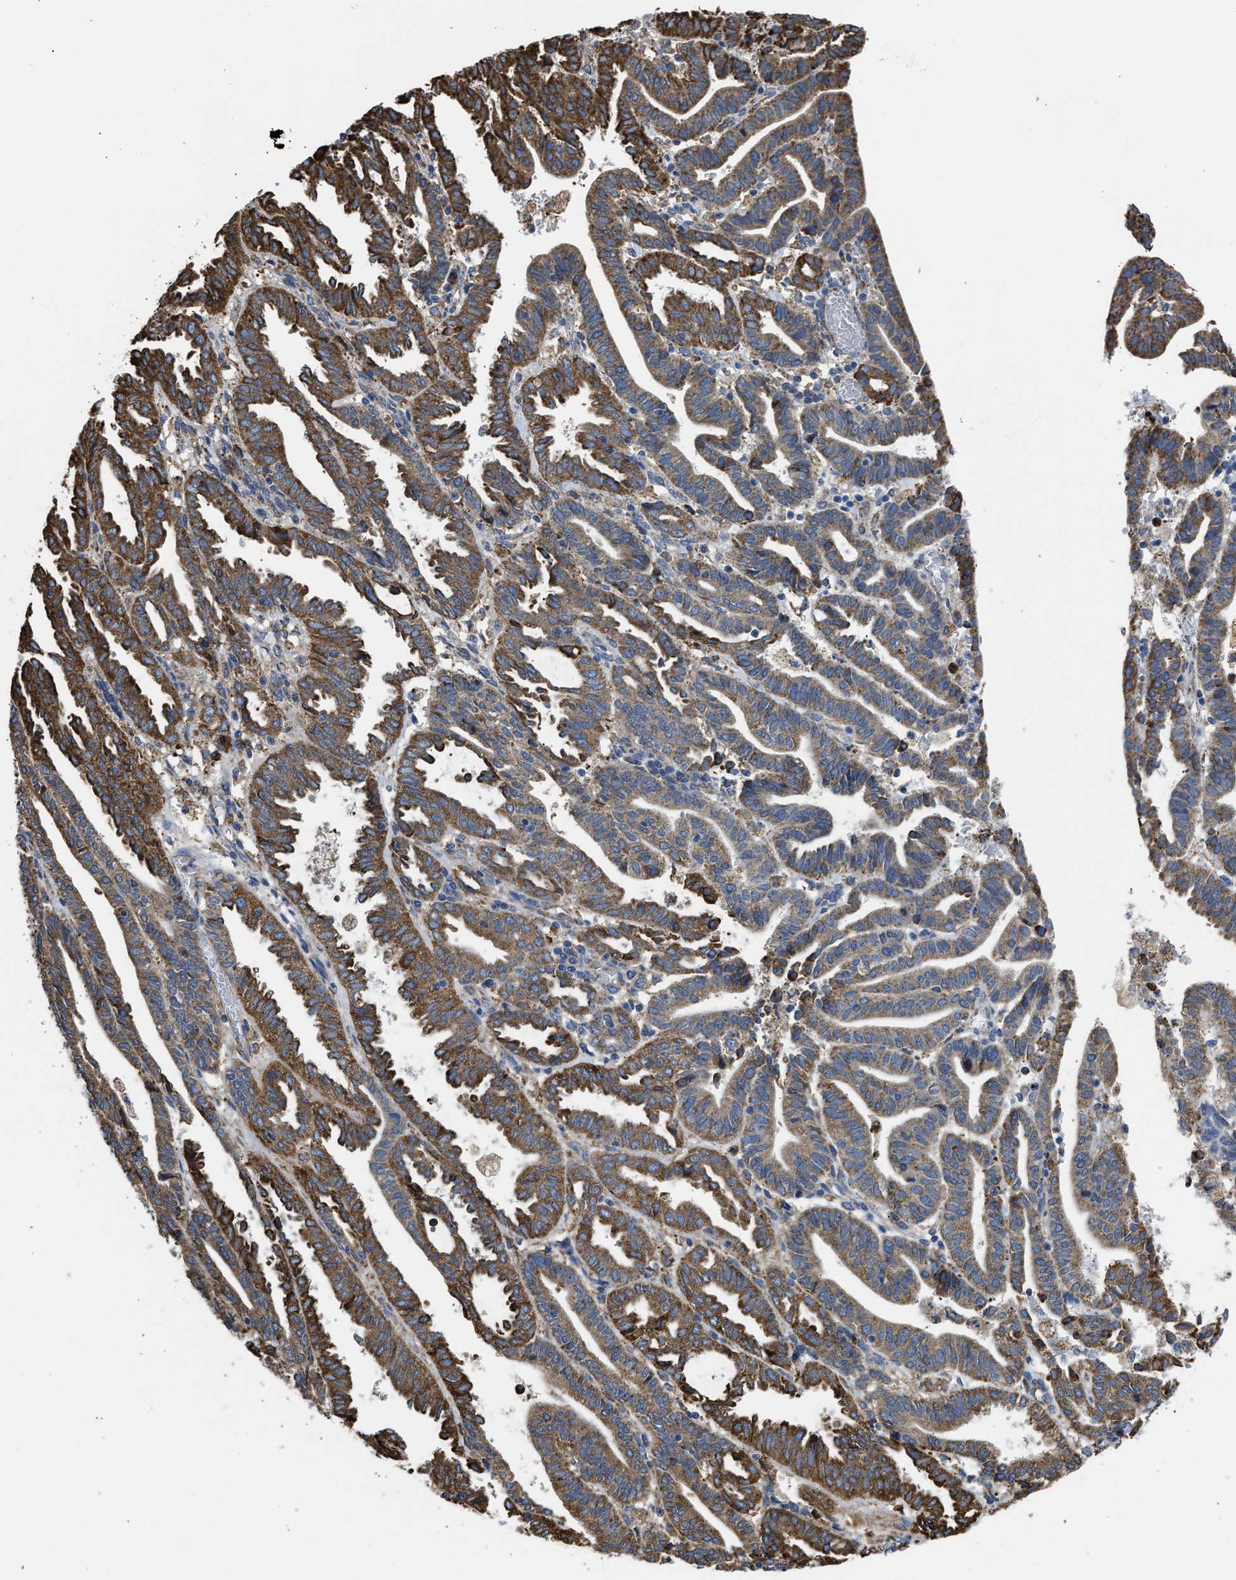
{"staining": {"intensity": "strong", "quantity": "25%-75%", "location": "cytoplasmic/membranous"}, "tissue": "endometrial cancer", "cell_type": "Tumor cells", "image_type": "cancer", "snomed": [{"axis": "morphology", "description": "Adenocarcinoma, NOS"}, {"axis": "topography", "description": "Uterus"}], "caption": "IHC micrograph of neoplastic tissue: adenocarcinoma (endometrial) stained using IHC shows high levels of strong protein expression localized specifically in the cytoplasmic/membranous of tumor cells, appearing as a cytoplasmic/membranous brown color.", "gene": "CYCS", "patient": {"sex": "female", "age": 83}}